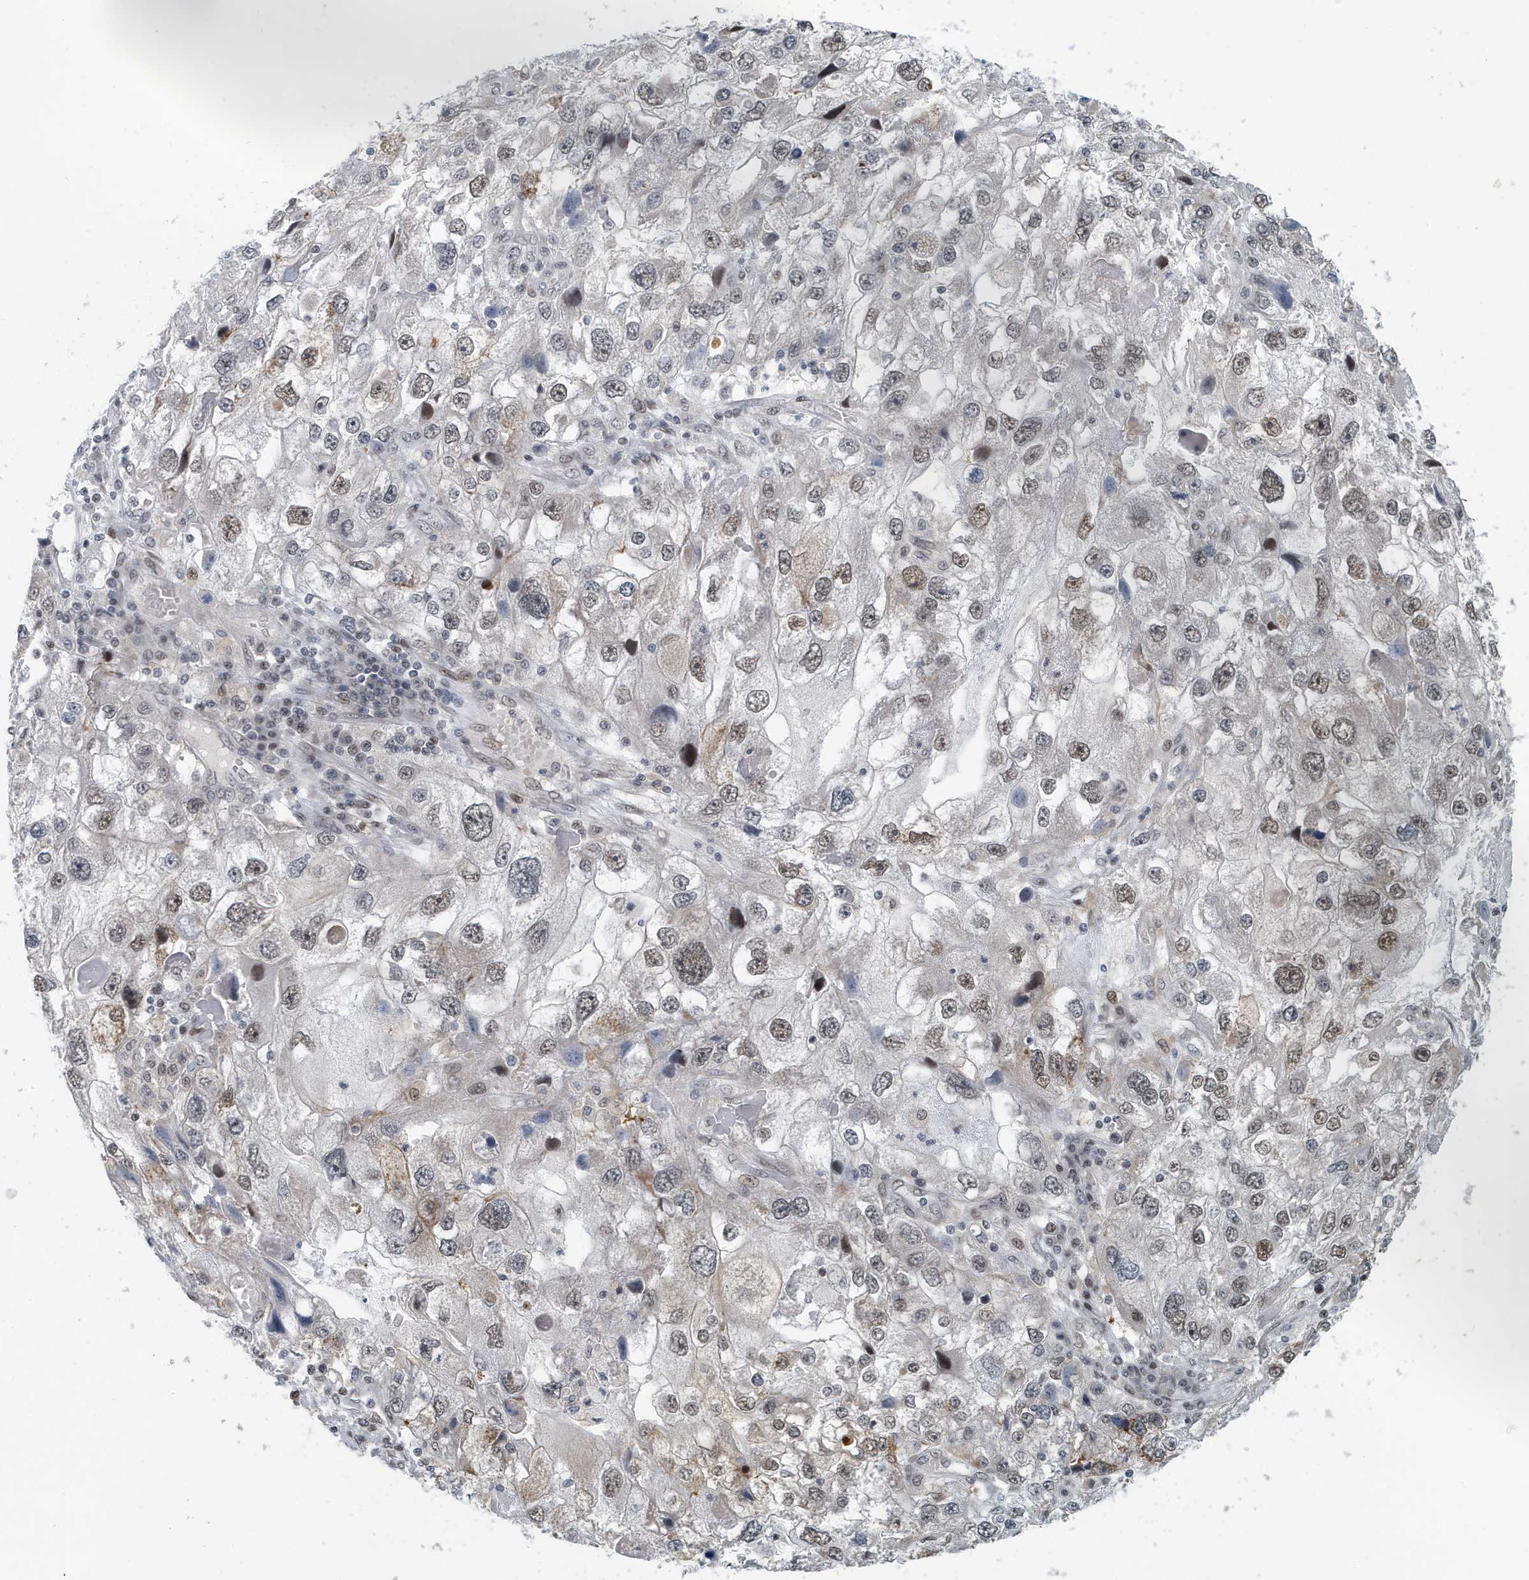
{"staining": {"intensity": "weak", "quantity": ">75%", "location": "nuclear"}, "tissue": "endometrial cancer", "cell_type": "Tumor cells", "image_type": "cancer", "snomed": [{"axis": "morphology", "description": "Adenocarcinoma, NOS"}, {"axis": "topography", "description": "Endometrium"}], "caption": "Human endometrial cancer stained for a protein (brown) exhibits weak nuclear positive positivity in about >75% of tumor cells.", "gene": "KIF15", "patient": {"sex": "female", "age": 49}}